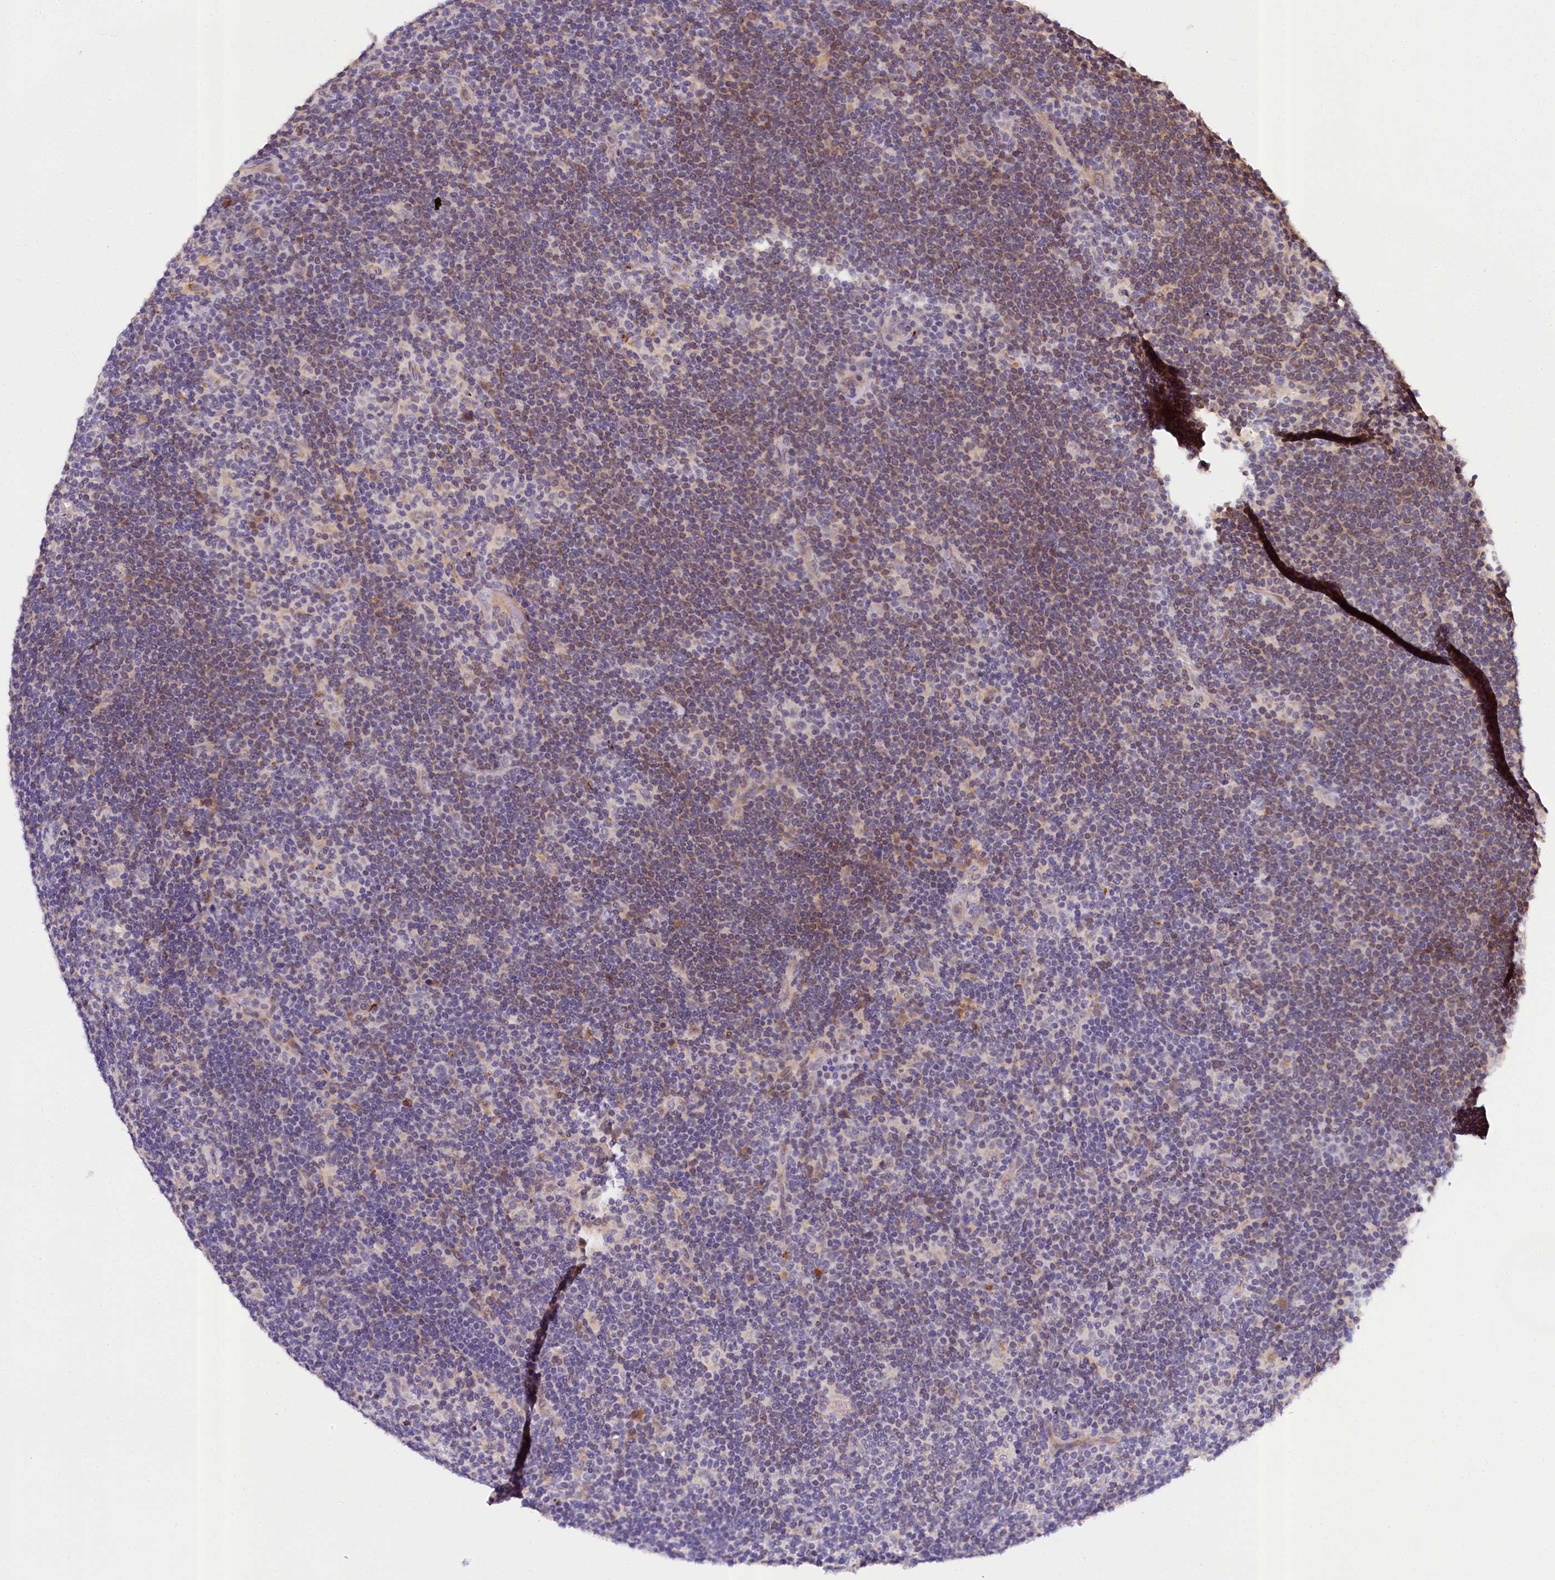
{"staining": {"intensity": "moderate", "quantity": "<25%", "location": "cytoplasmic/membranous"}, "tissue": "lymphoma", "cell_type": "Tumor cells", "image_type": "cancer", "snomed": [{"axis": "morphology", "description": "Hodgkin's disease, NOS"}, {"axis": "topography", "description": "Lymph node"}], "caption": "Approximately <25% of tumor cells in human Hodgkin's disease display moderate cytoplasmic/membranous protein expression as visualized by brown immunohistochemical staining.", "gene": "SUPV3L1", "patient": {"sex": "female", "age": 57}}